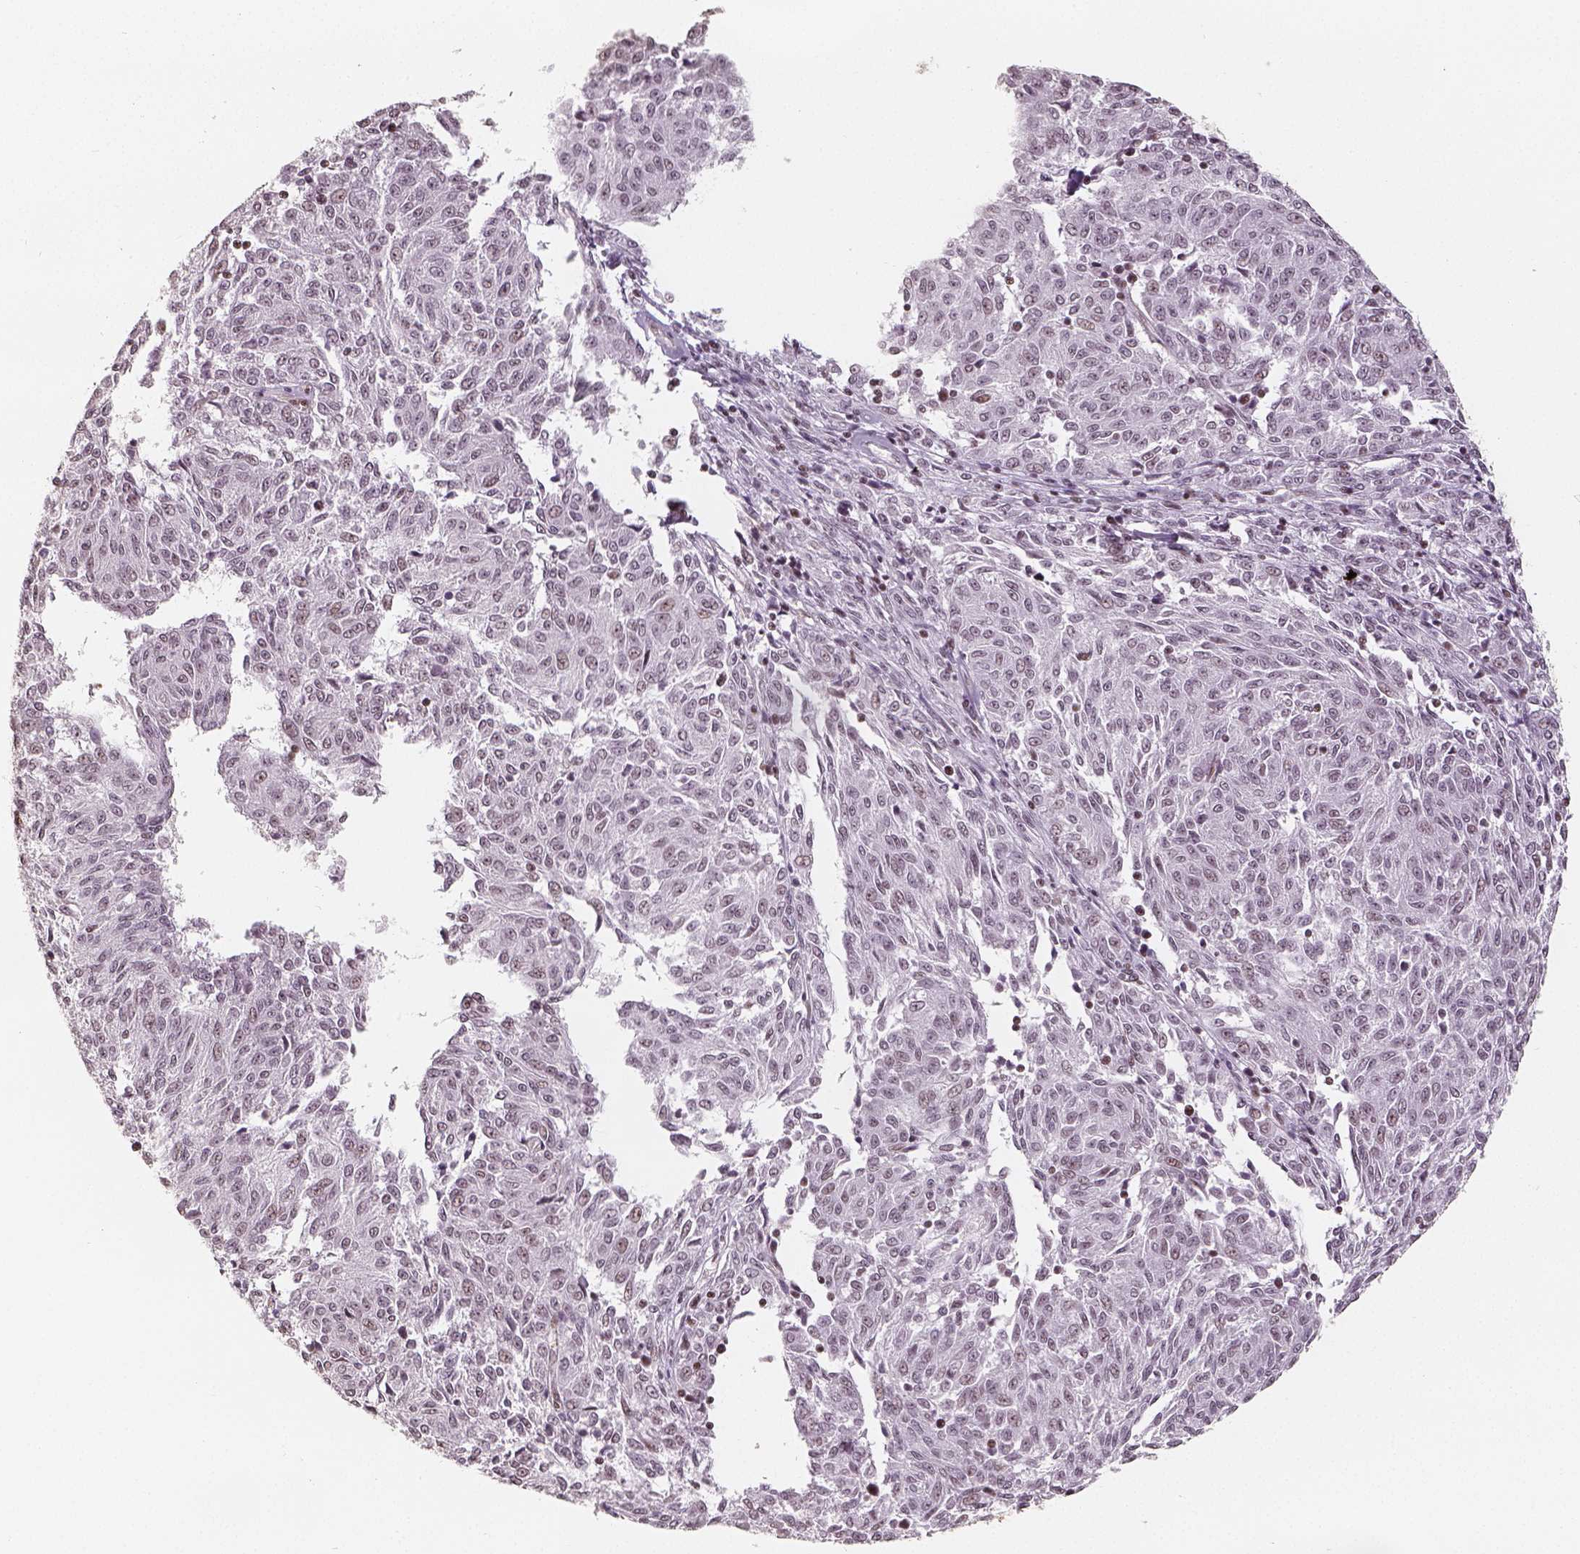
{"staining": {"intensity": "weak", "quantity": "<25%", "location": "nuclear"}, "tissue": "melanoma", "cell_type": "Tumor cells", "image_type": "cancer", "snomed": [{"axis": "morphology", "description": "Malignant melanoma, NOS"}, {"axis": "topography", "description": "Skin"}], "caption": "Tumor cells show no significant staining in melanoma. The staining is performed using DAB (3,3'-diaminobenzidine) brown chromogen with nuclei counter-stained in using hematoxylin.", "gene": "HDAC1", "patient": {"sex": "female", "age": 72}}